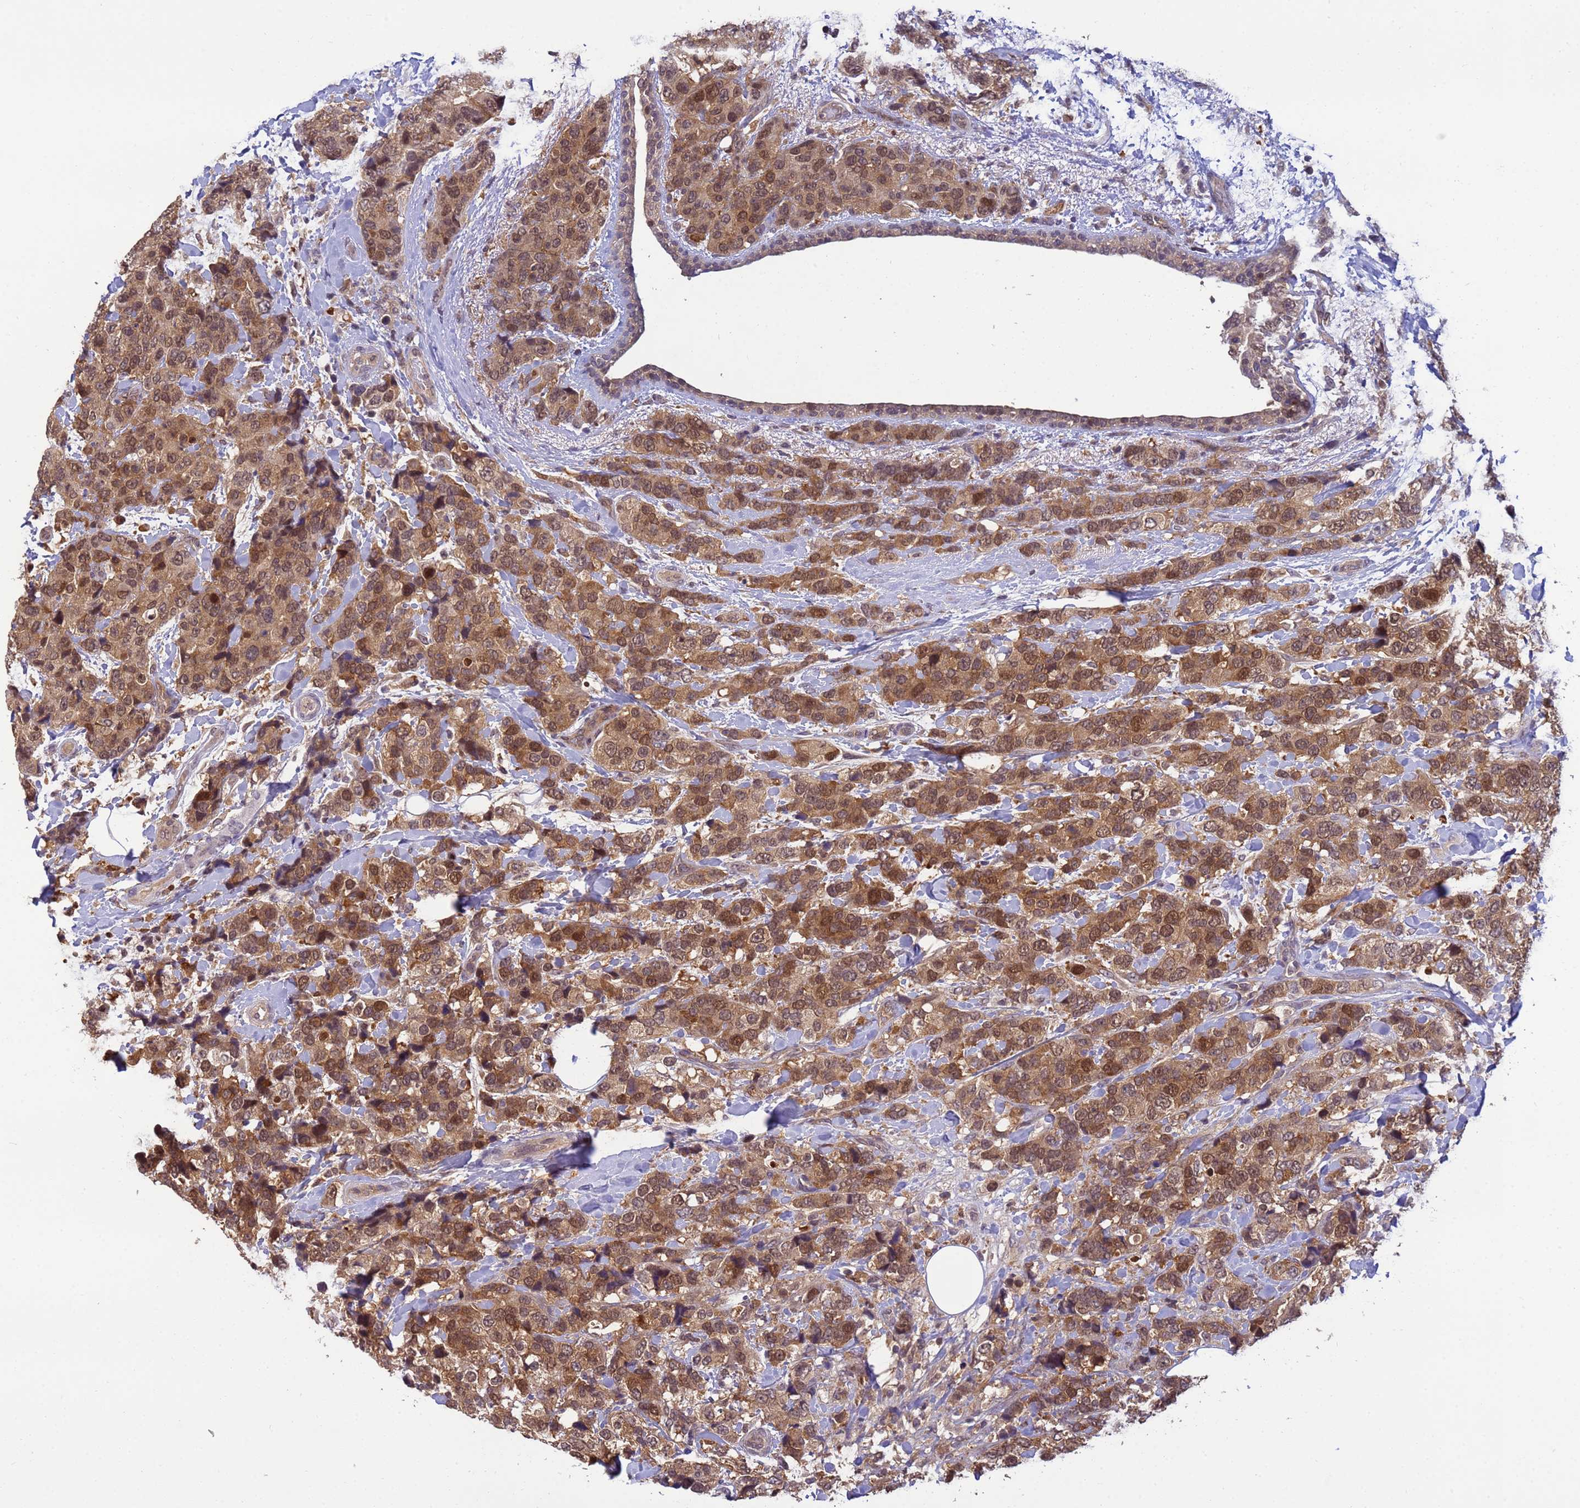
{"staining": {"intensity": "moderate", "quantity": ">75%", "location": "cytoplasmic/membranous,nuclear"}, "tissue": "breast cancer", "cell_type": "Tumor cells", "image_type": "cancer", "snomed": [{"axis": "morphology", "description": "Lobular carcinoma"}, {"axis": "topography", "description": "Breast"}], "caption": "High-magnification brightfield microscopy of breast cancer stained with DAB (3,3'-diaminobenzidine) (brown) and counterstained with hematoxylin (blue). tumor cells exhibit moderate cytoplasmic/membranous and nuclear expression is appreciated in approximately>75% of cells. (DAB = brown stain, brightfield microscopy at high magnification).", "gene": "NPEPPS", "patient": {"sex": "female", "age": 59}}